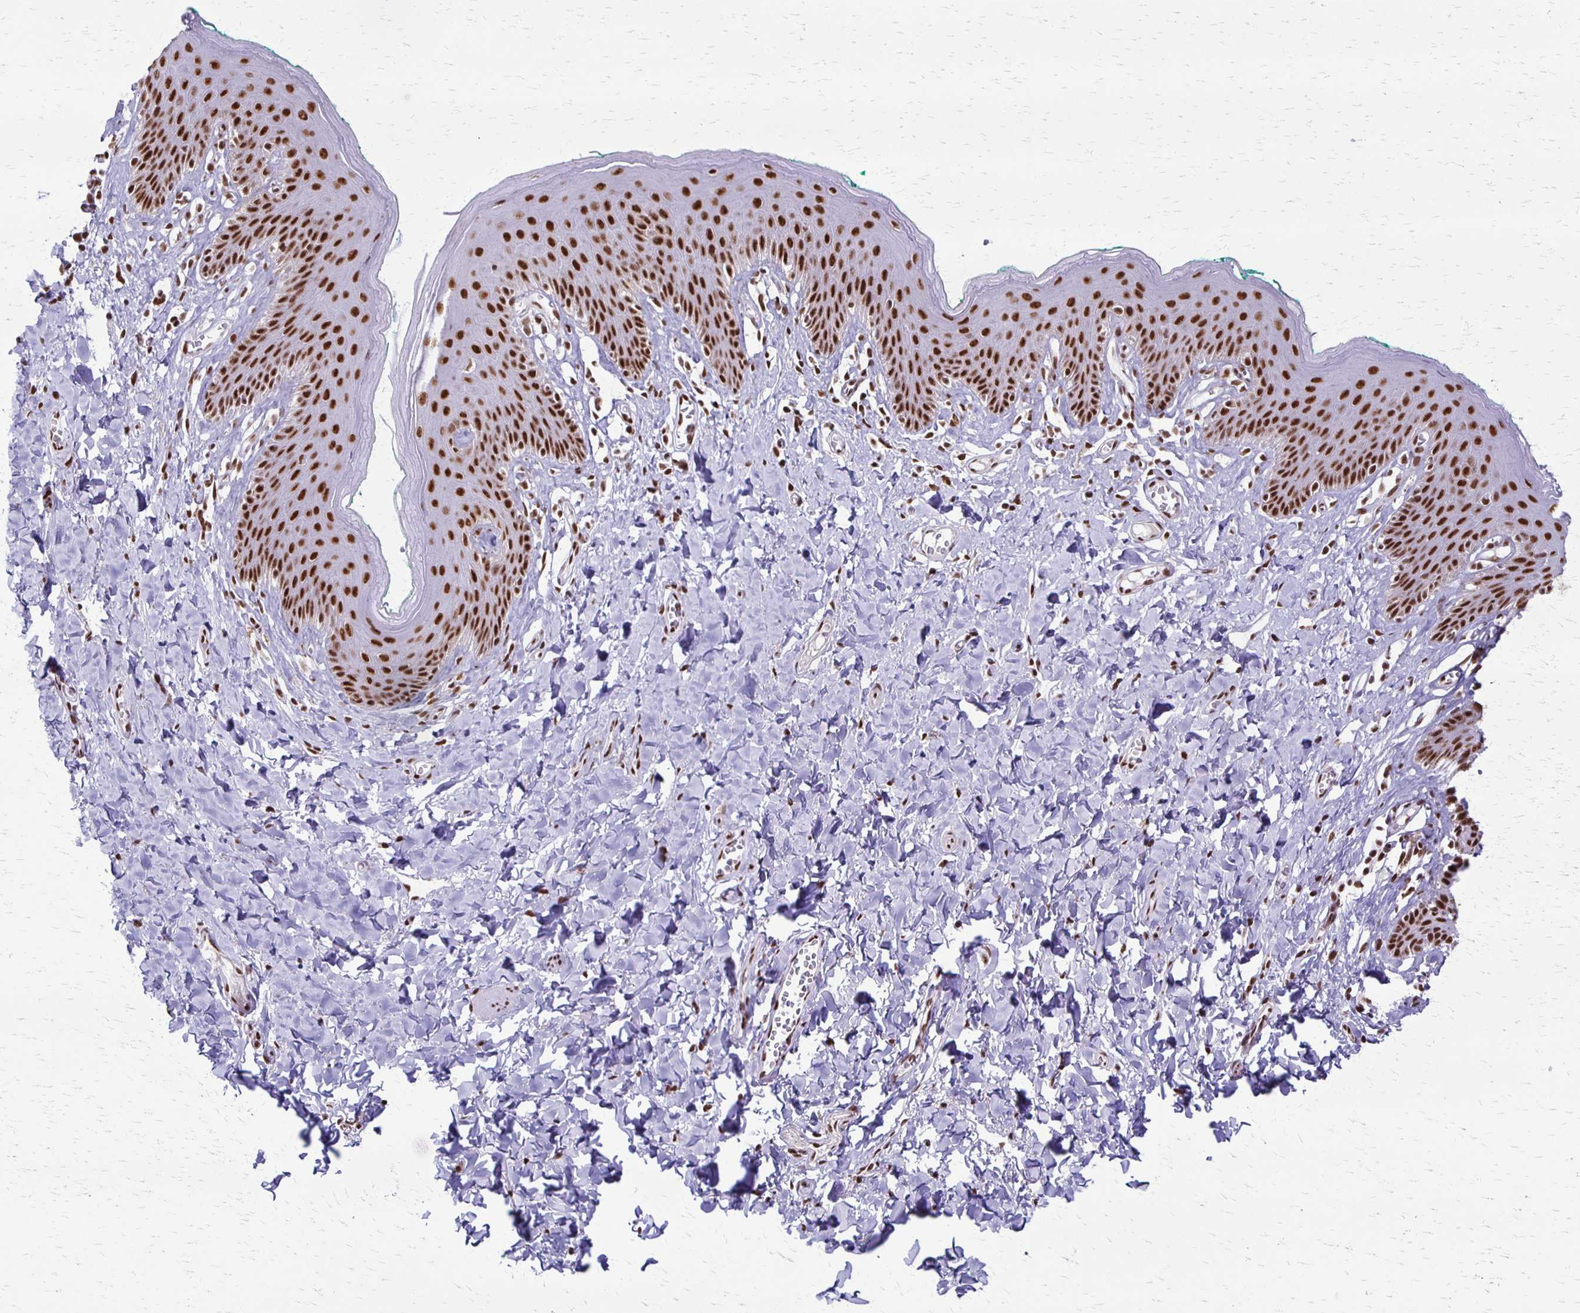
{"staining": {"intensity": "strong", "quantity": ">75%", "location": "nuclear"}, "tissue": "skin", "cell_type": "Epidermal cells", "image_type": "normal", "snomed": [{"axis": "morphology", "description": "Normal tissue, NOS"}, {"axis": "topography", "description": "Vulva"}, {"axis": "topography", "description": "Peripheral nerve tissue"}], "caption": "About >75% of epidermal cells in normal human skin show strong nuclear protein expression as visualized by brown immunohistochemical staining.", "gene": "XRCC6", "patient": {"sex": "female", "age": 66}}